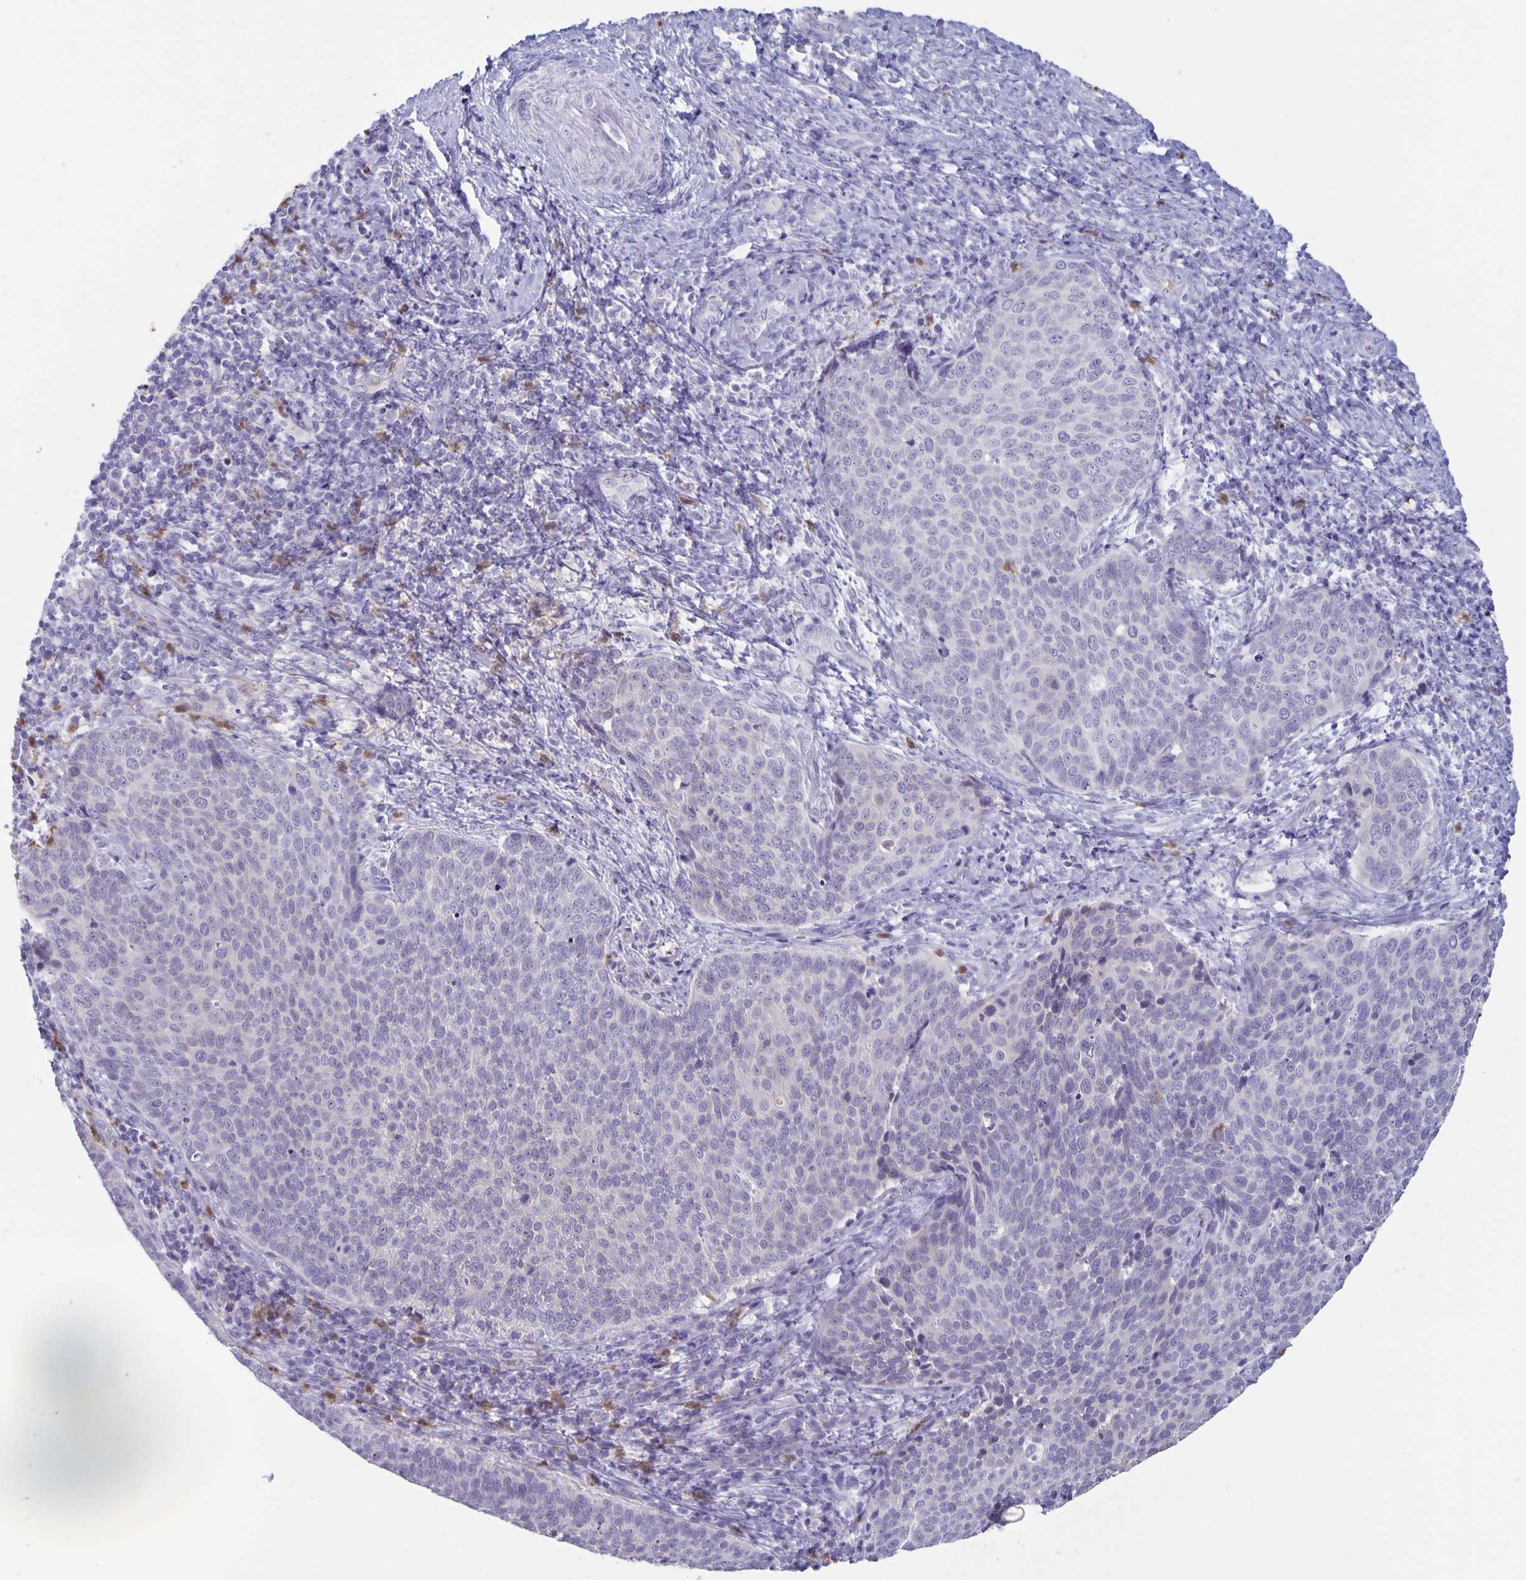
{"staining": {"intensity": "negative", "quantity": "none", "location": "none"}, "tissue": "cervical cancer", "cell_type": "Tumor cells", "image_type": "cancer", "snomed": [{"axis": "morphology", "description": "Squamous cell carcinoma, NOS"}, {"axis": "topography", "description": "Cervix"}], "caption": "There is no significant expression in tumor cells of cervical cancer.", "gene": "PLCB3", "patient": {"sex": "female", "age": 34}}